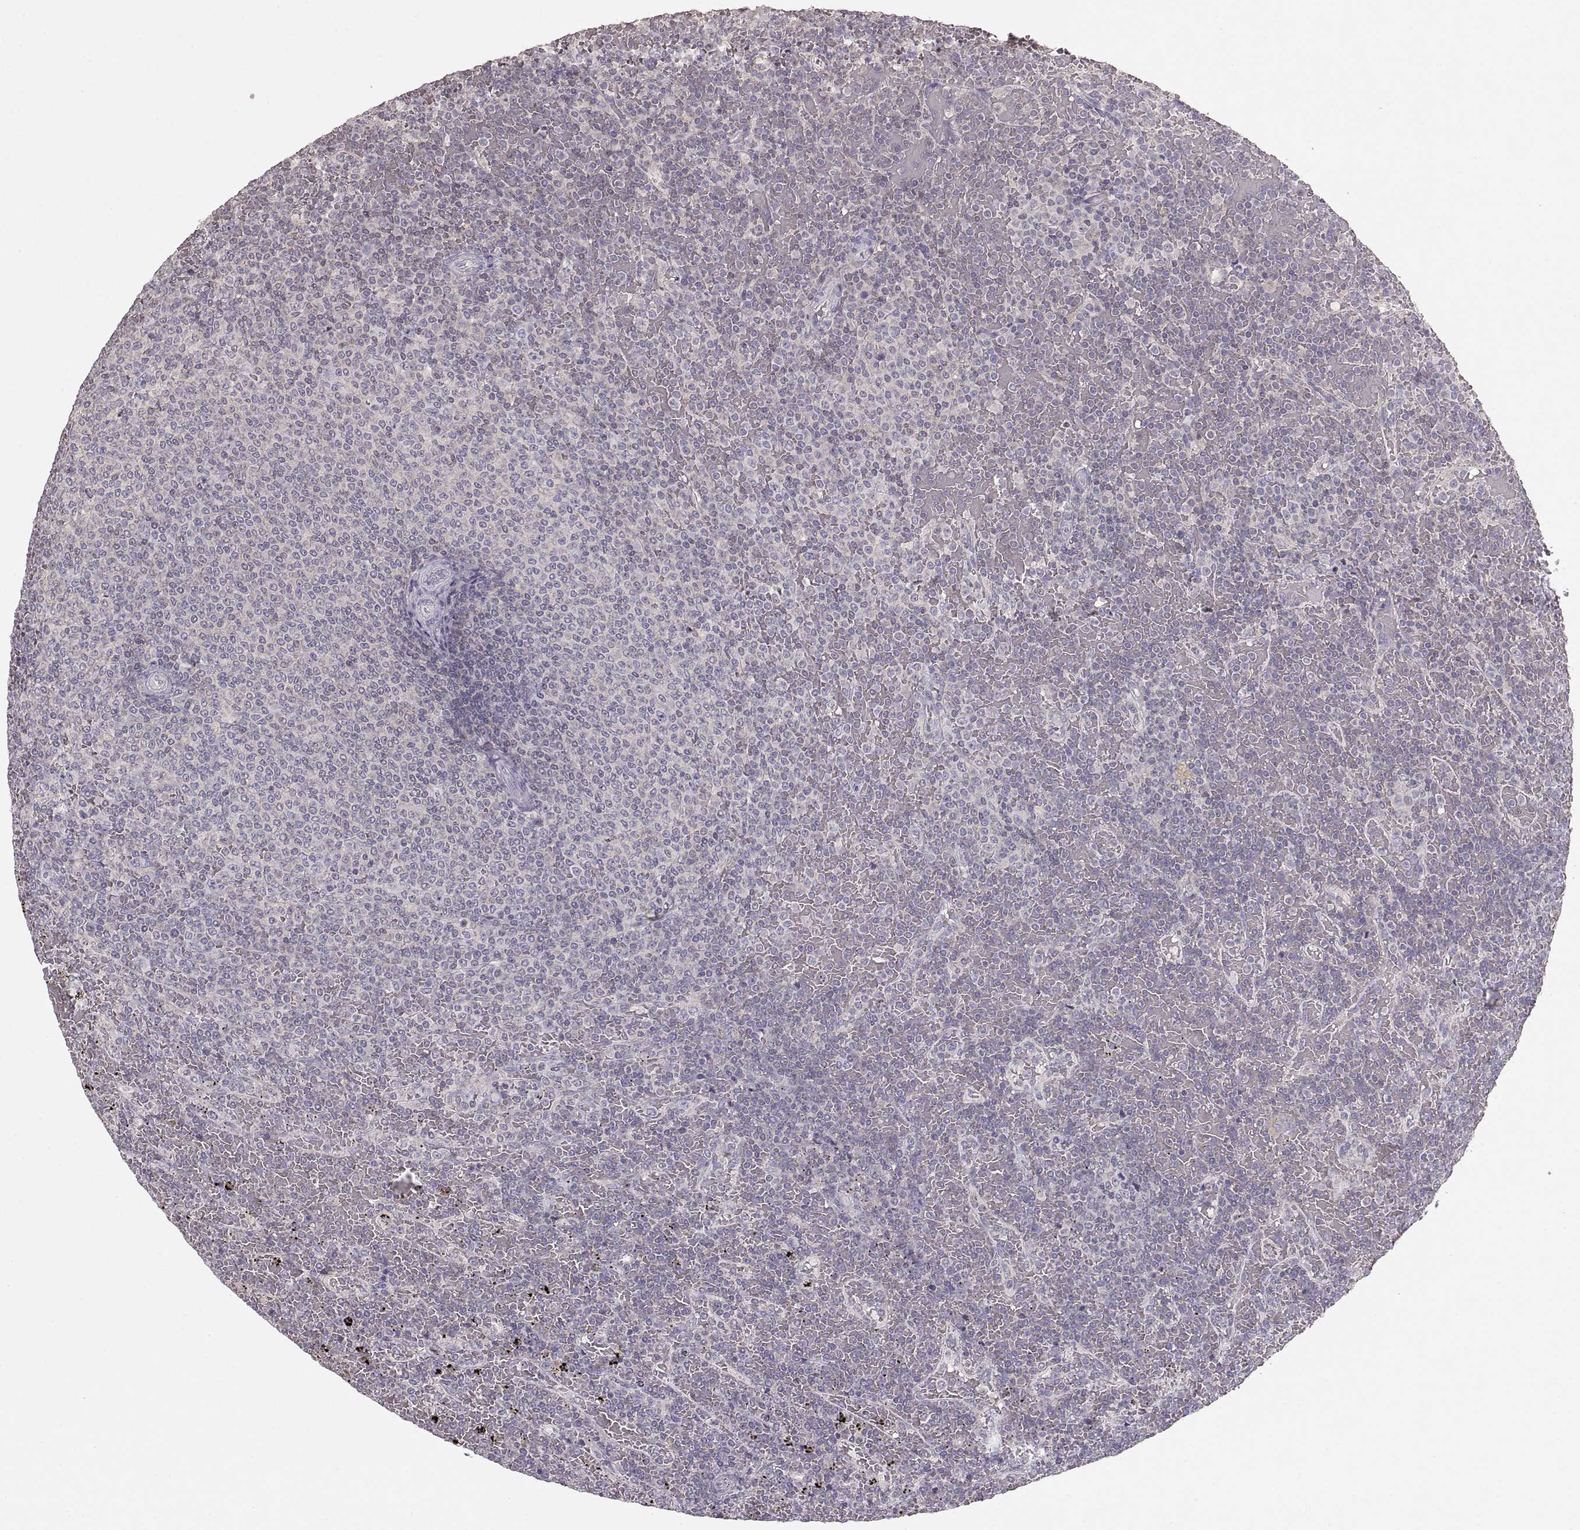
{"staining": {"intensity": "negative", "quantity": "none", "location": "none"}, "tissue": "lymphoma", "cell_type": "Tumor cells", "image_type": "cancer", "snomed": [{"axis": "morphology", "description": "Malignant lymphoma, non-Hodgkin's type, Low grade"}, {"axis": "topography", "description": "Spleen"}], "caption": "The IHC image has no significant staining in tumor cells of low-grade malignant lymphoma, non-Hodgkin's type tissue.", "gene": "ADAM11", "patient": {"sex": "female", "age": 77}}